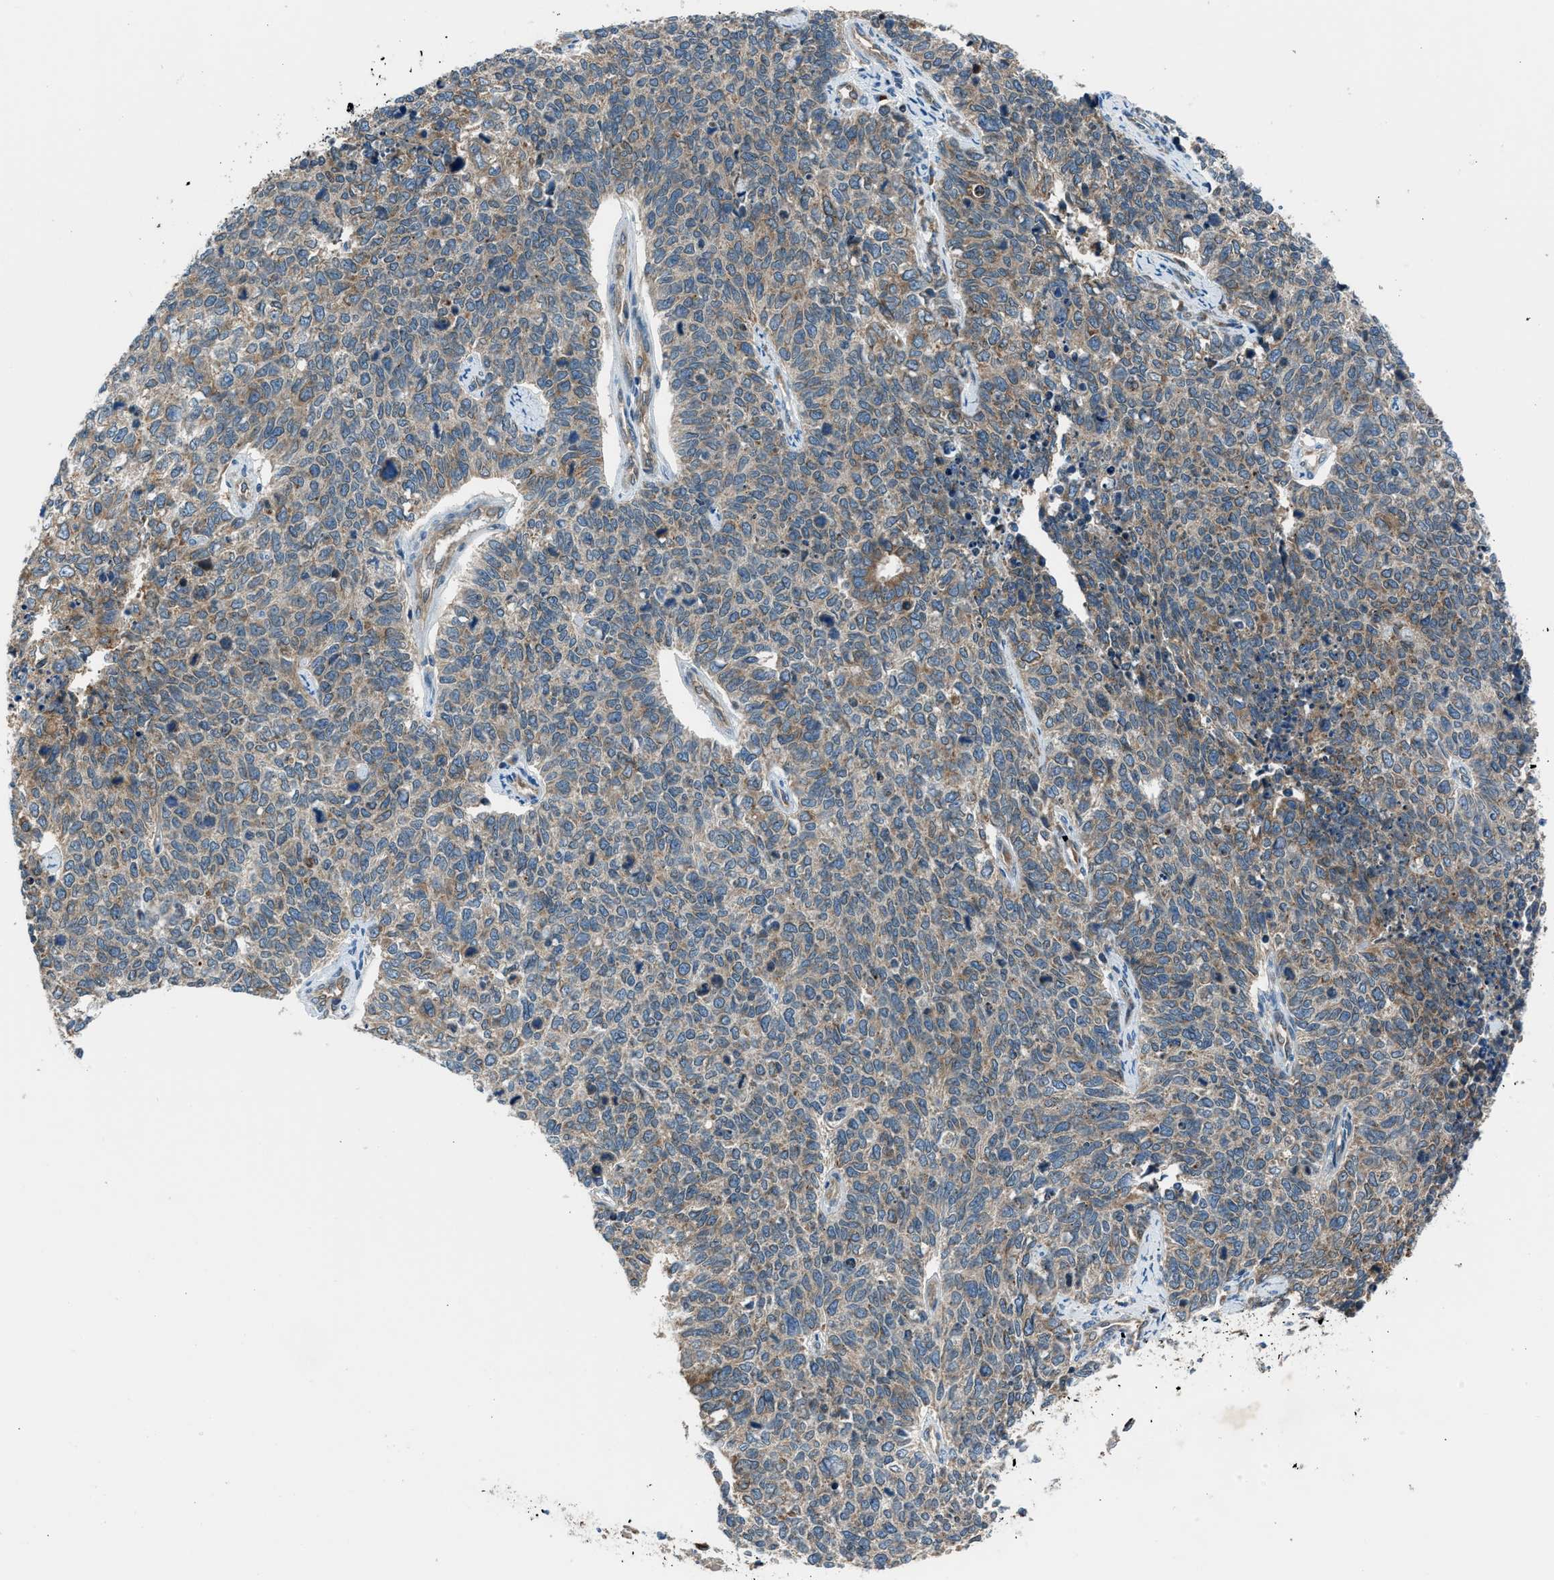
{"staining": {"intensity": "moderate", "quantity": ">75%", "location": "cytoplasmic/membranous"}, "tissue": "cervical cancer", "cell_type": "Tumor cells", "image_type": "cancer", "snomed": [{"axis": "morphology", "description": "Squamous cell carcinoma, NOS"}, {"axis": "topography", "description": "Cervix"}], "caption": "Squamous cell carcinoma (cervical) stained for a protein reveals moderate cytoplasmic/membranous positivity in tumor cells.", "gene": "LMBR1", "patient": {"sex": "female", "age": 63}}